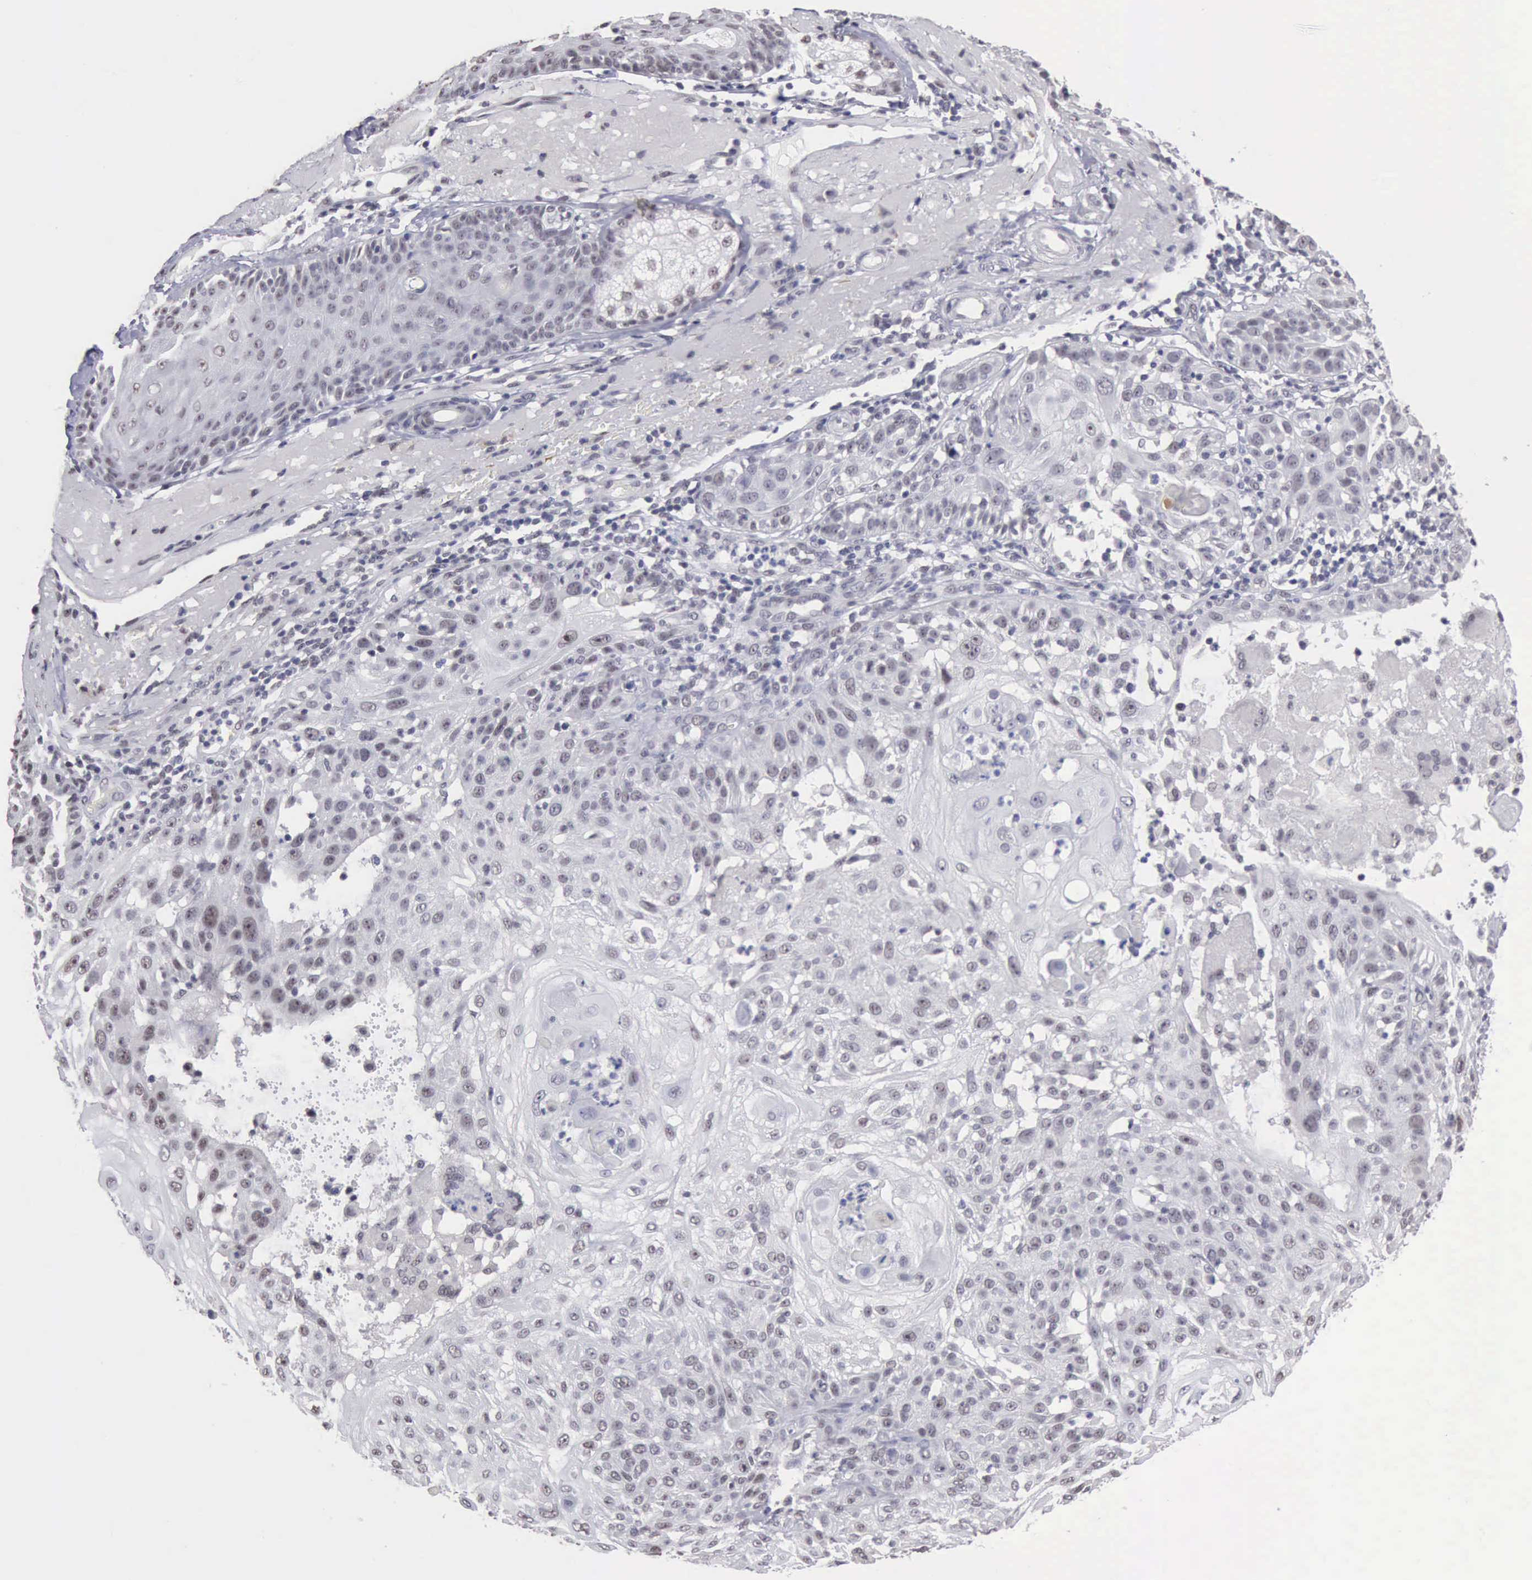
{"staining": {"intensity": "negative", "quantity": "none", "location": "none"}, "tissue": "skin cancer", "cell_type": "Tumor cells", "image_type": "cancer", "snomed": [{"axis": "morphology", "description": "Squamous cell carcinoma, NOS"}, {"axis": "topography", "description": "Skin"}], "caption": "A micrograph of skin cancer stained for a protein reveals no brown staining in tumor cells. (Brightfield microscopy of DAB (3,3'-diaminobenzidine) immunohistochemistry at high magnification).", "gene": "TAF1", "patient": {"sex": "female", "age": 89}}